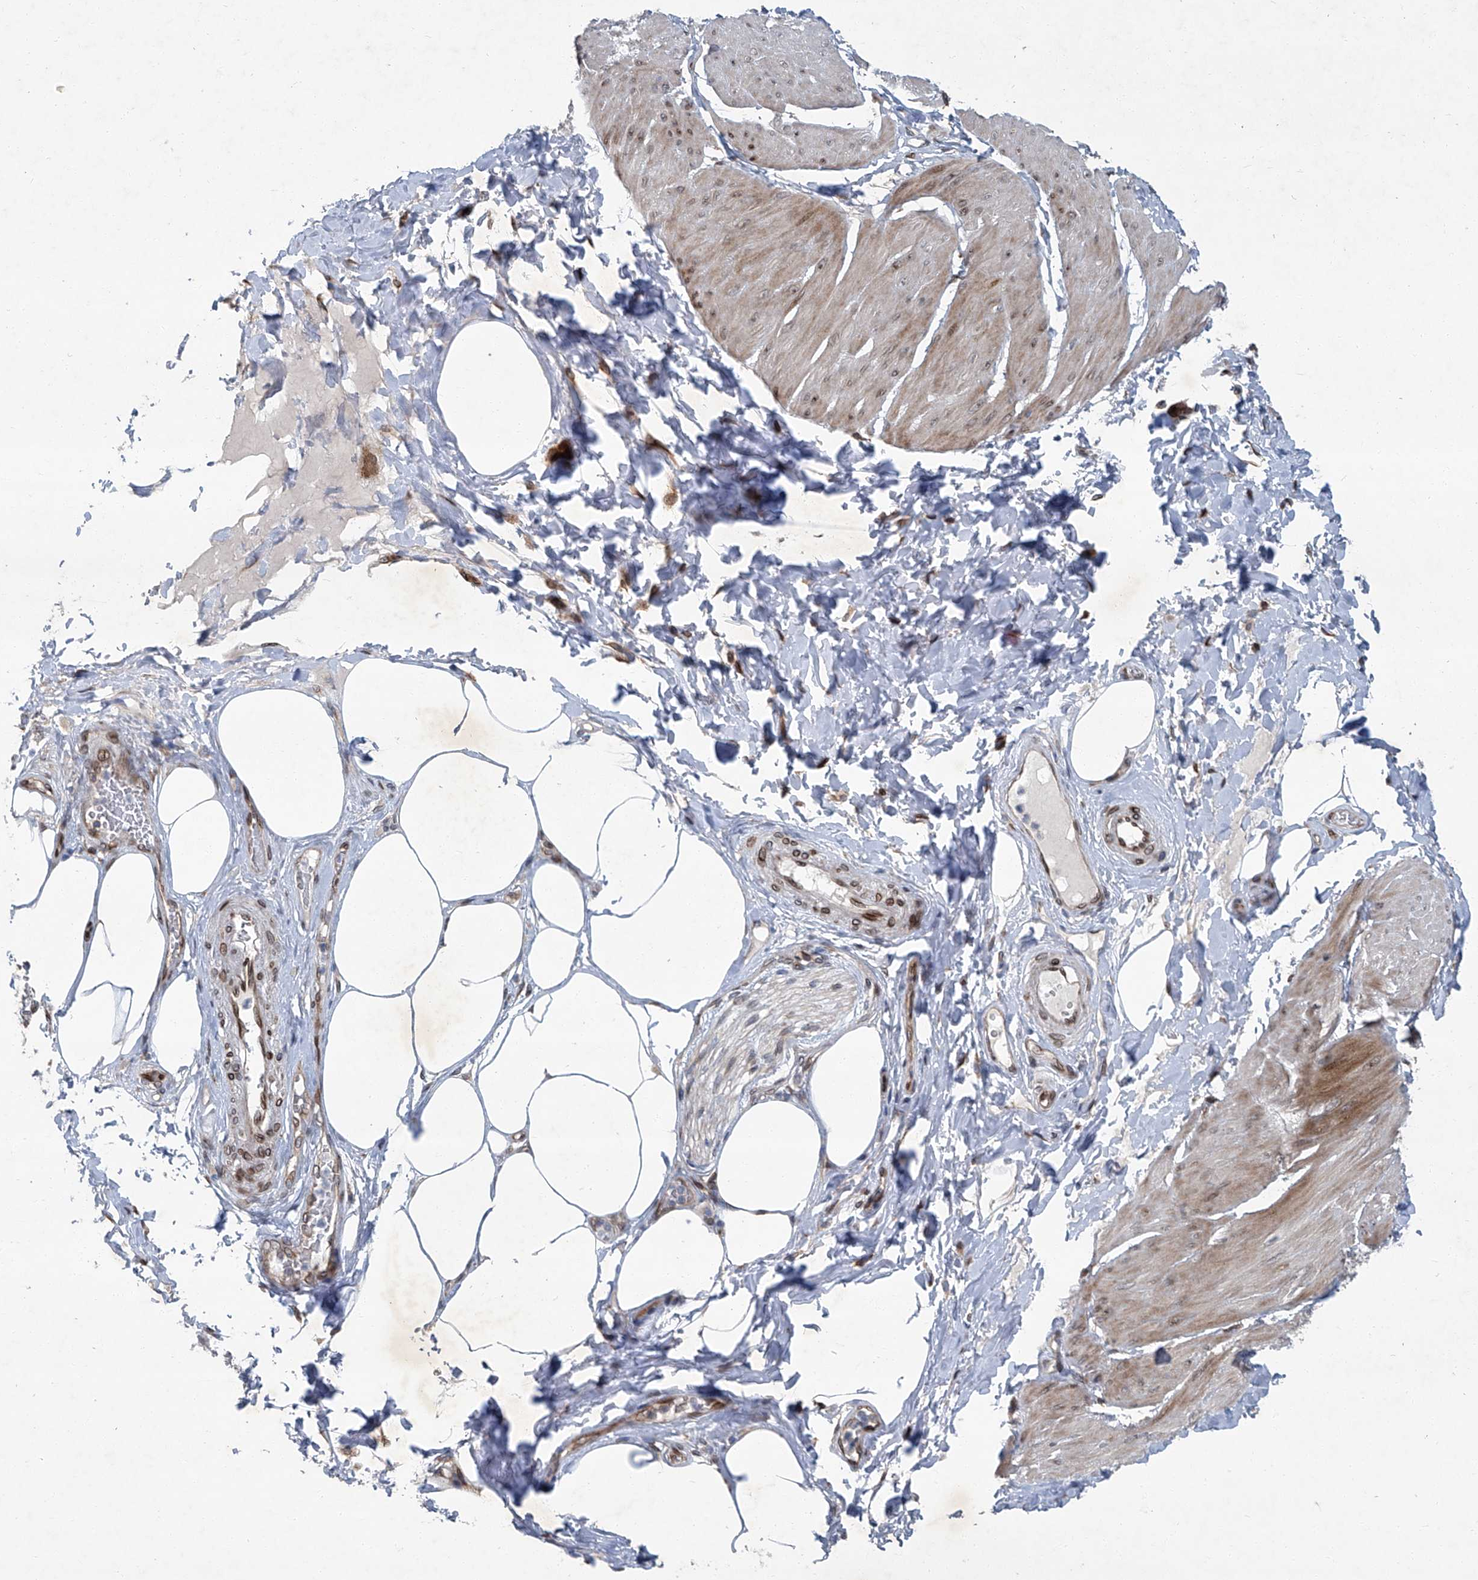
{"staining": {"intensity": "weak", "quantity": "25%-75%", "location": "cytoplasmic/membranous,nuclear"}, "tissue": "smooth muscle", "cell_type": "Smooth muscle cells", "image_type": "normal", "snomed": [{"axis": "morphology", "description": "Urothelial carcinoma, High grade"}, {"axis": "topography", "description": "Urinary bladder"}], "caption": "Approximately 25%-75% of smooth muscle cells in normal human smooth muscle exhibit weak cytoplasmic/membranous,nuclear protein expression as visualized by brown immunohistochemical staining.", "gene": "GPR132", "patient": {"sex": "male", "age": 46}}